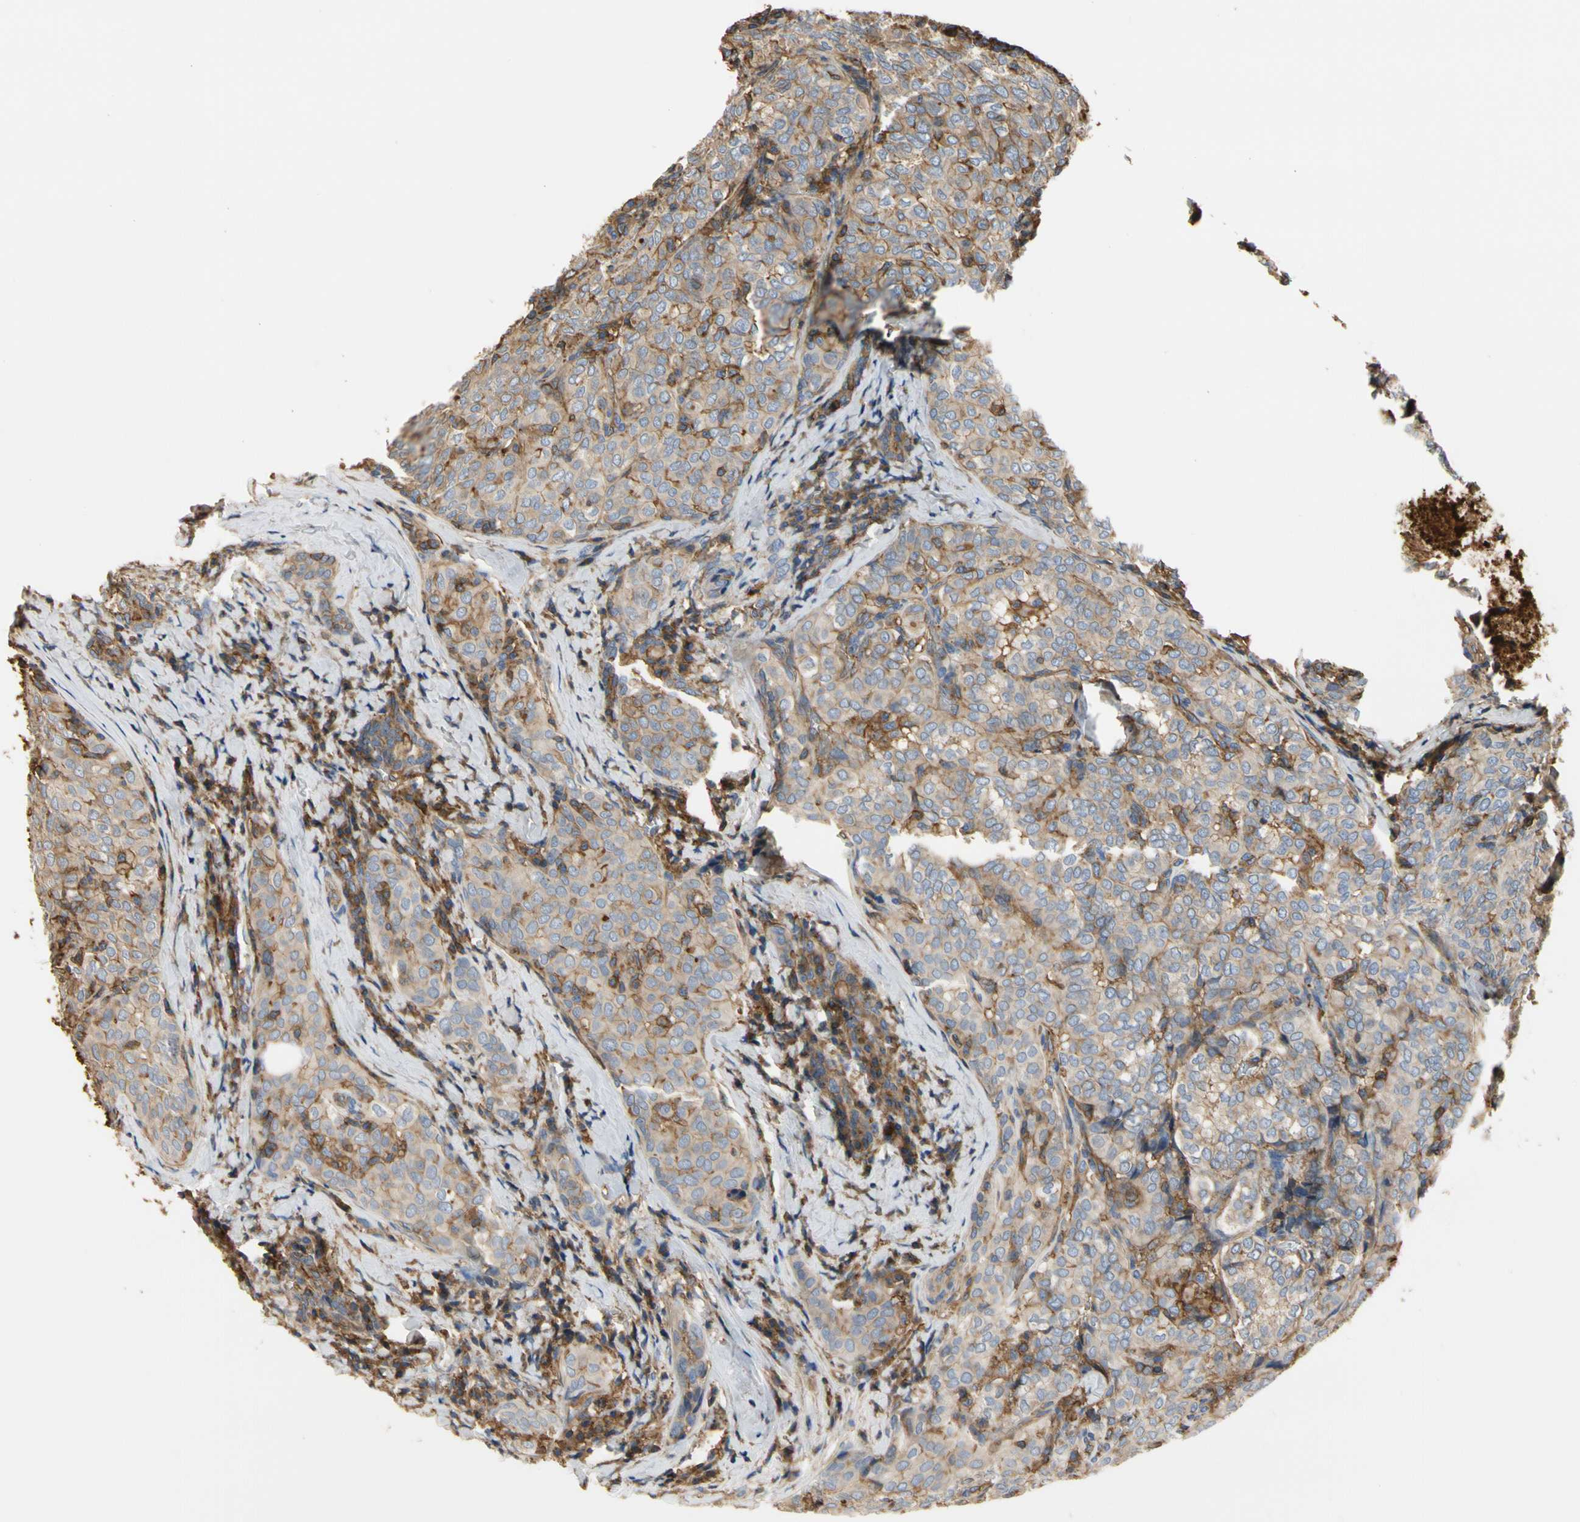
{"staining": {"intensity": "negative", "quantity": "none", "location": "none"}, "tissue": "thyroid cancer", "cell_type": "Tumor cells", "image_type": "cancer", "snomed": [{"axis": "morphology", "description": "Normal tissue, NOS"}, {"axis": "morphology", "description": "Papillary adenocarcinoma, NOS"}, {"axis": "topography", "description": "Thyroid gland"}], "caption": "The image demonstrates no staining of tumor cells in papillary adenocarcinoma (thyroid).", "gene": "IL1RL1", "patient": {"sex": "female", "age": 30}}